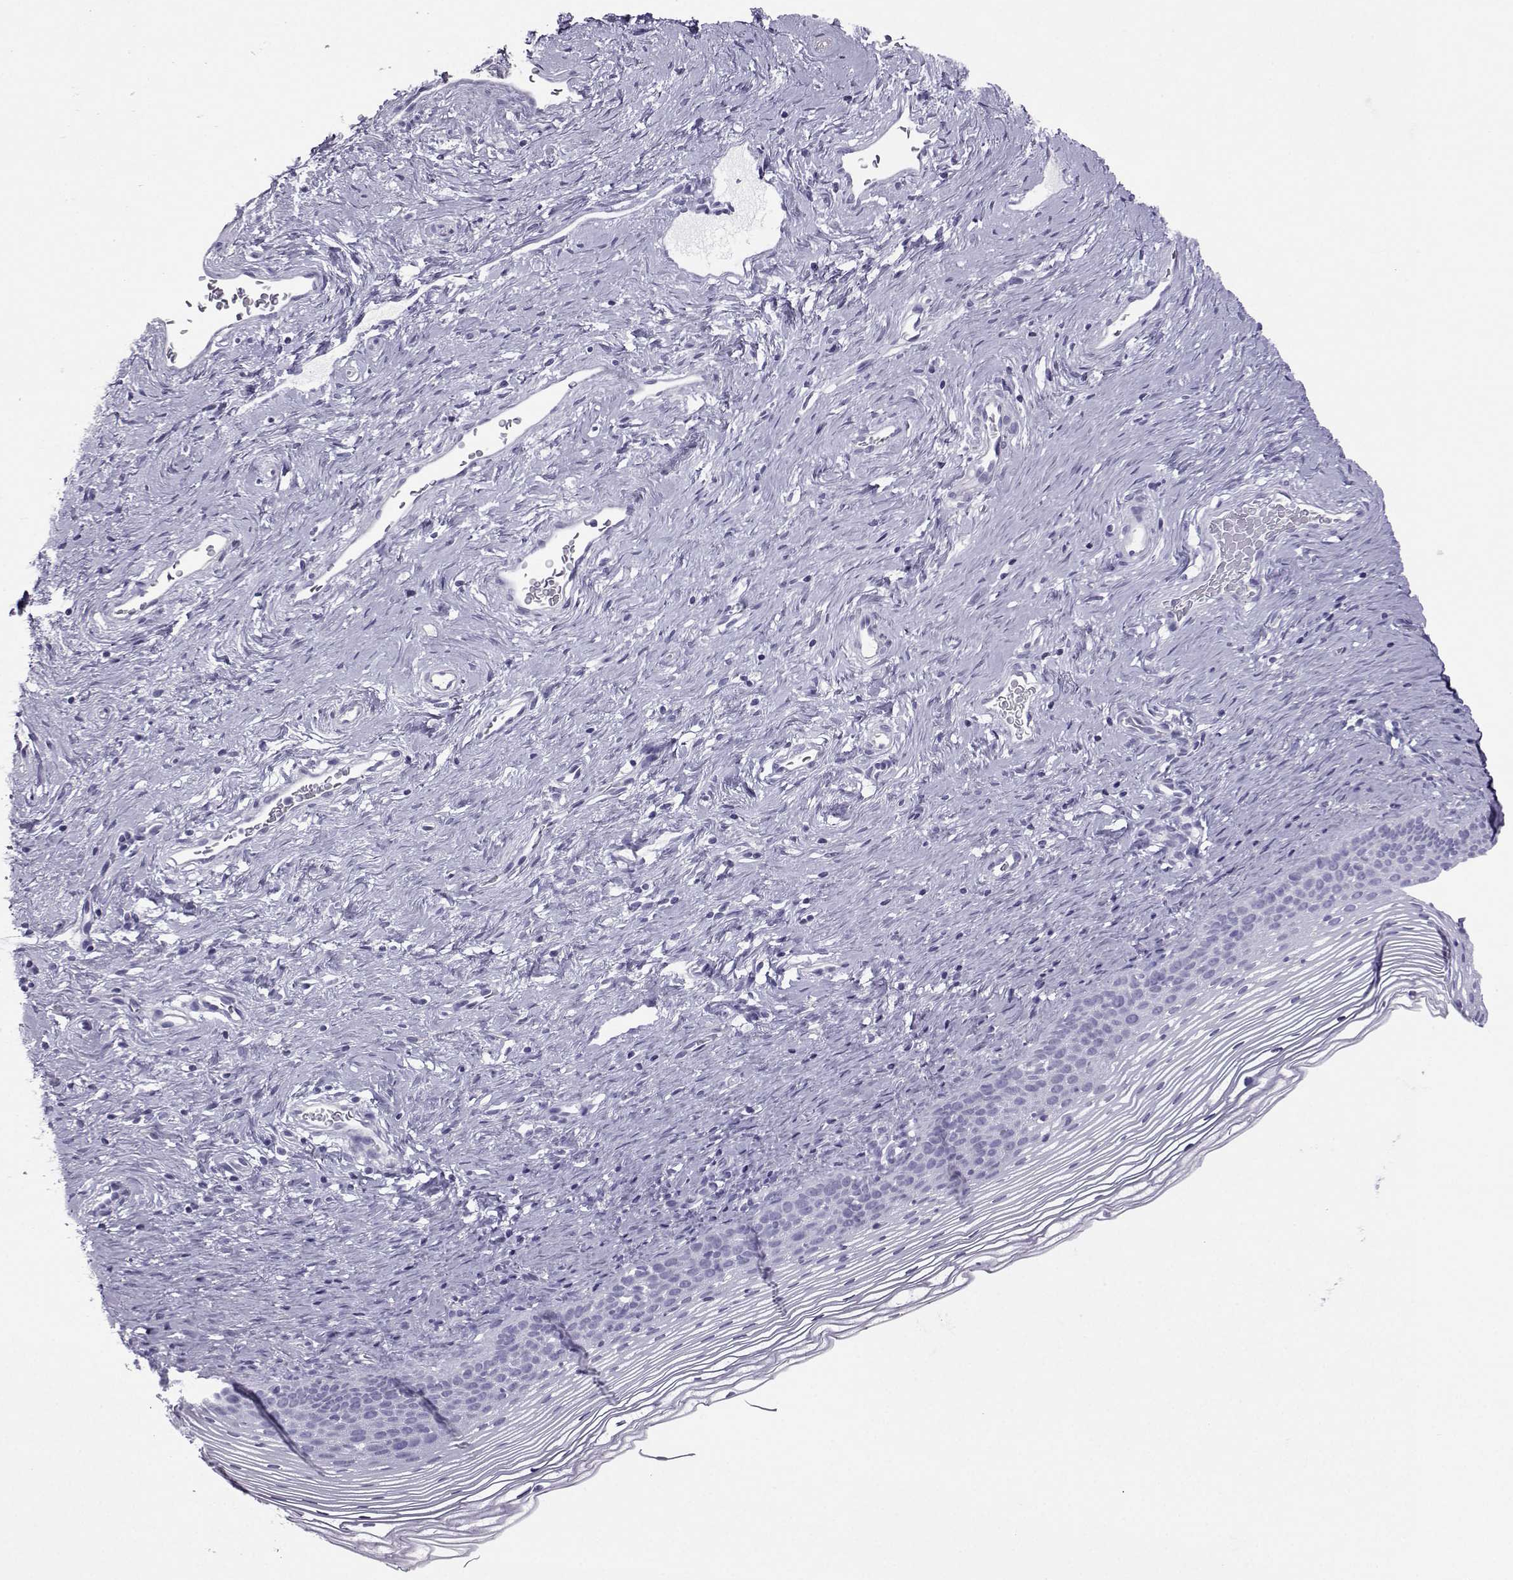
{"staining": {"intensity": "negative", "quantity": "none", "location": "none"}, "tissue": "cervix", "cell_type": "Glandular cells", "image_type": "normal", "snomed": [{"axis": "morphology", "description": "Normal tissue, NOS"}, {"axis": "topography", "description": "Cervix"}], "caption": "Benign cervix was stained to show a protein in brown. There is no significant expression in glandular cells.", "gene": "NEFL", "patient": {"sex": "female", "age": 39}}